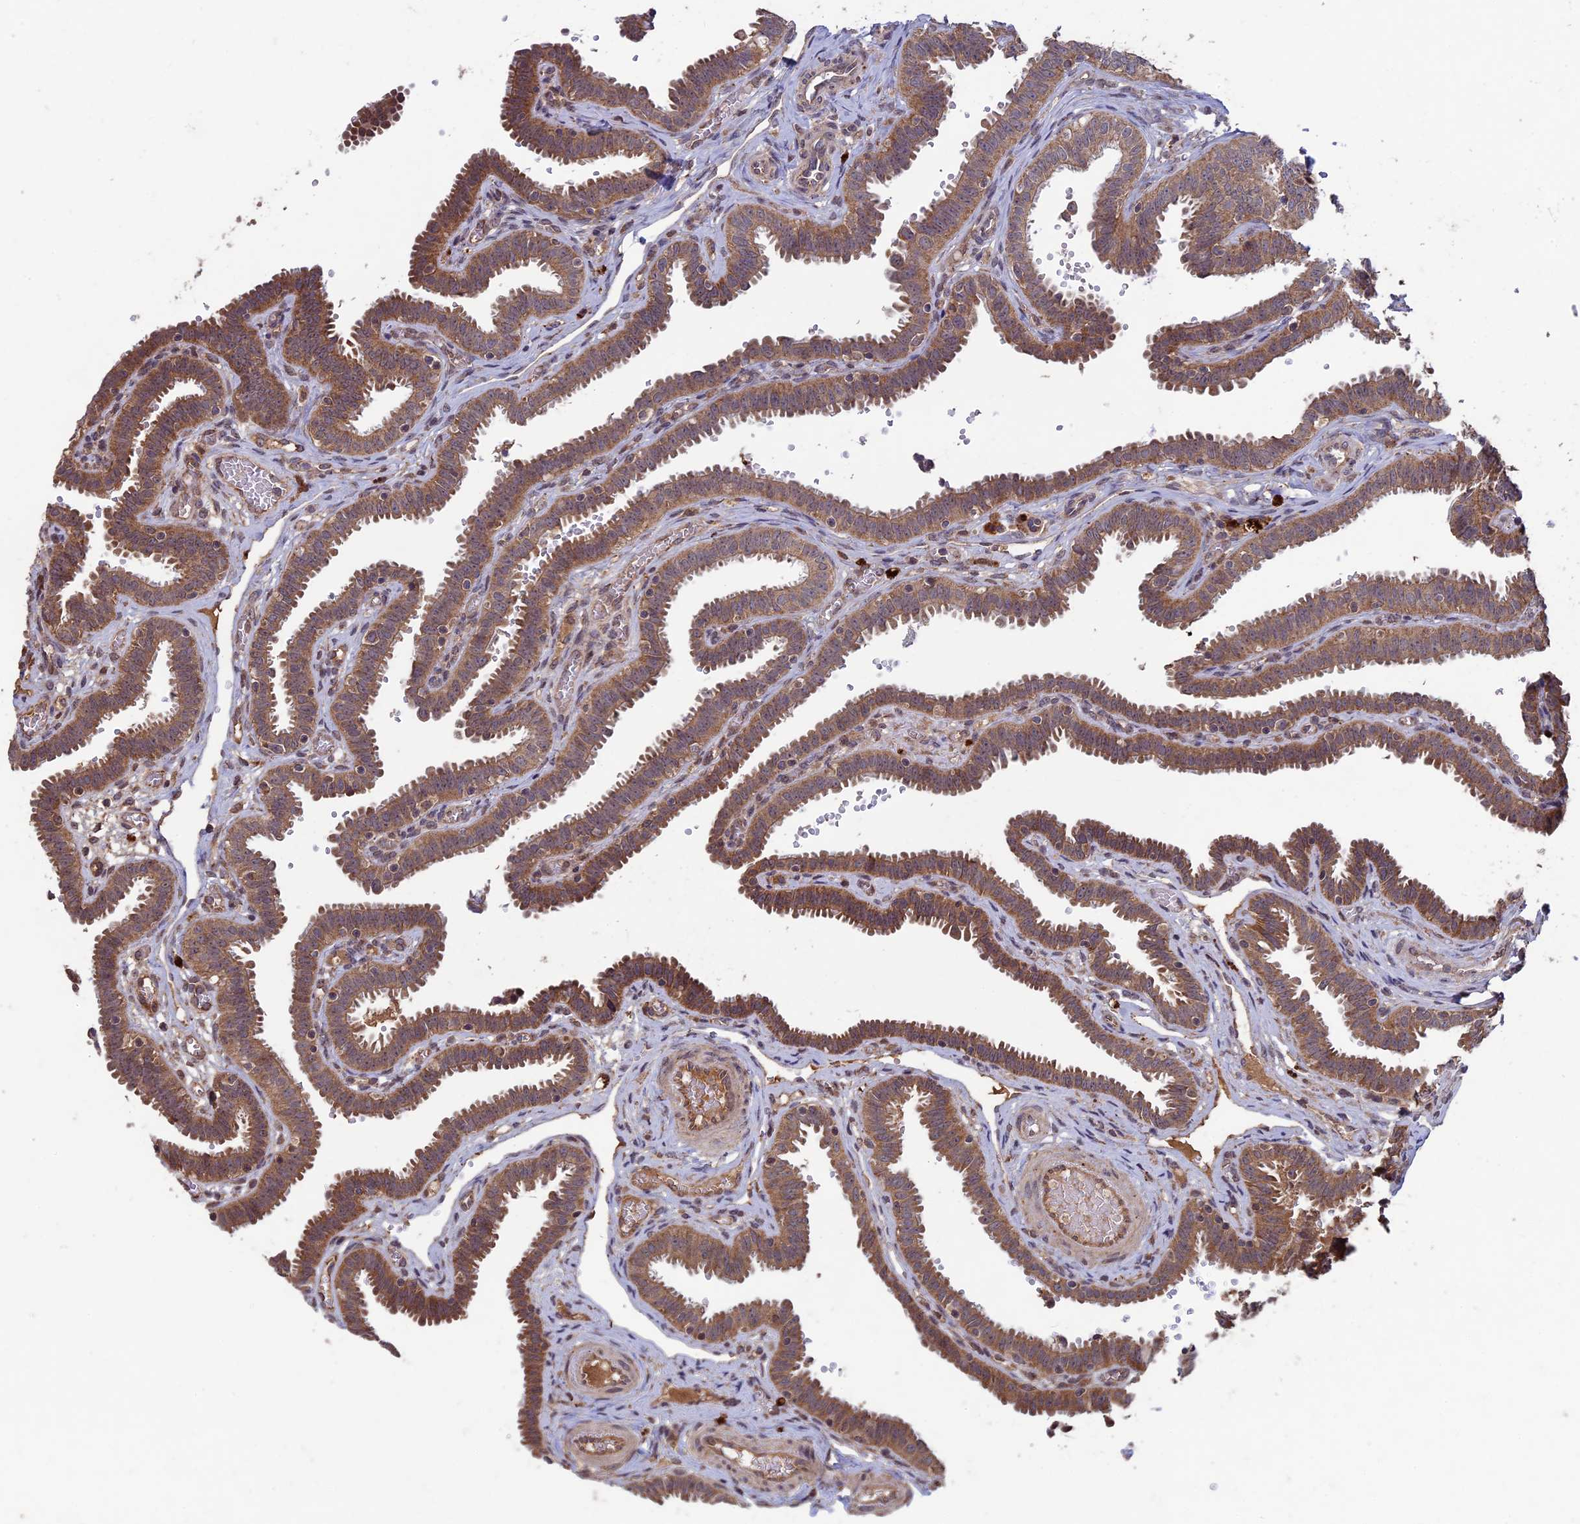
{"staining": {"intensity": "moderate", "quantity": ">75%", "location": "cytoplasmic/membranous"}, "tissue": "fallopian tube", "cell_type": "Glandular cells", "image_type": "normal", "snomed": [{"axis": "morphology", "description": "Normal tissue, NOS"}, {"axis": "topography", "description": "Fallopian tube"}], "caption": "Brown immunohistochemical staining in normal human fallopian tube demonstrates moderate cytoplasmic/membranous positivity in approximately >75% of glandular cells.", "gene": "RCCD1", "patient": {"sex": "female", "age": 37}}